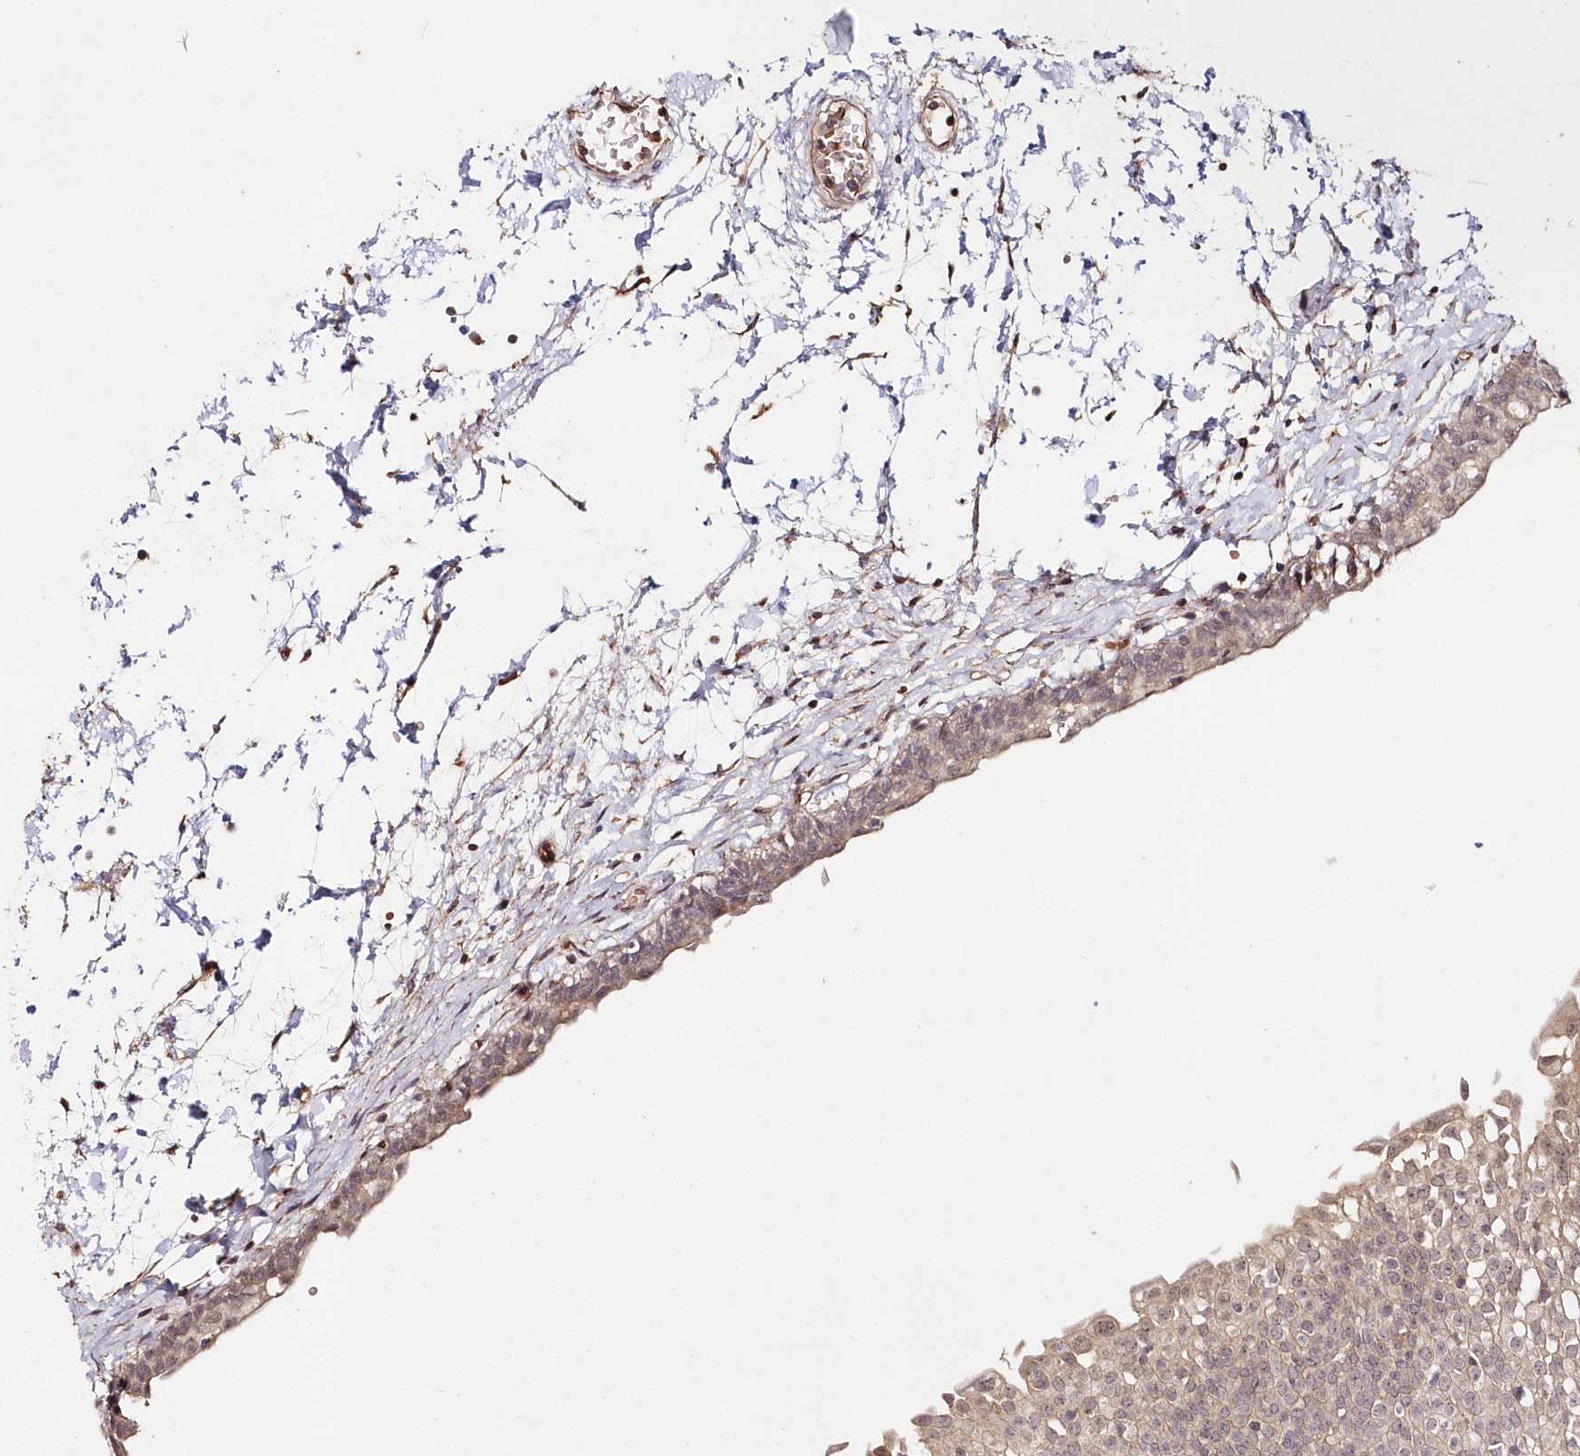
{"staining": {"intensity": "moderate", "quantity": ">75%", "location": "cytoplasmic/membranous,nuclear"}, "tissue": "urinary bladder", "cell_type": "Urothelial cells", "image_type": "normal", "snomed": [{"axis": "morphology", "description": "Normal tissue, NOS"}, {"axis": "topography", "description": "Urinary bladder"}], "caption": "Protein analysis of unremarkable urinary bladder reveals moderate cytoplasmic/membranous,nuclear positivity in about >75% of urothelial cells.", "gene": "HYCC2", "patient": {"sex": "male", "age": 55}}